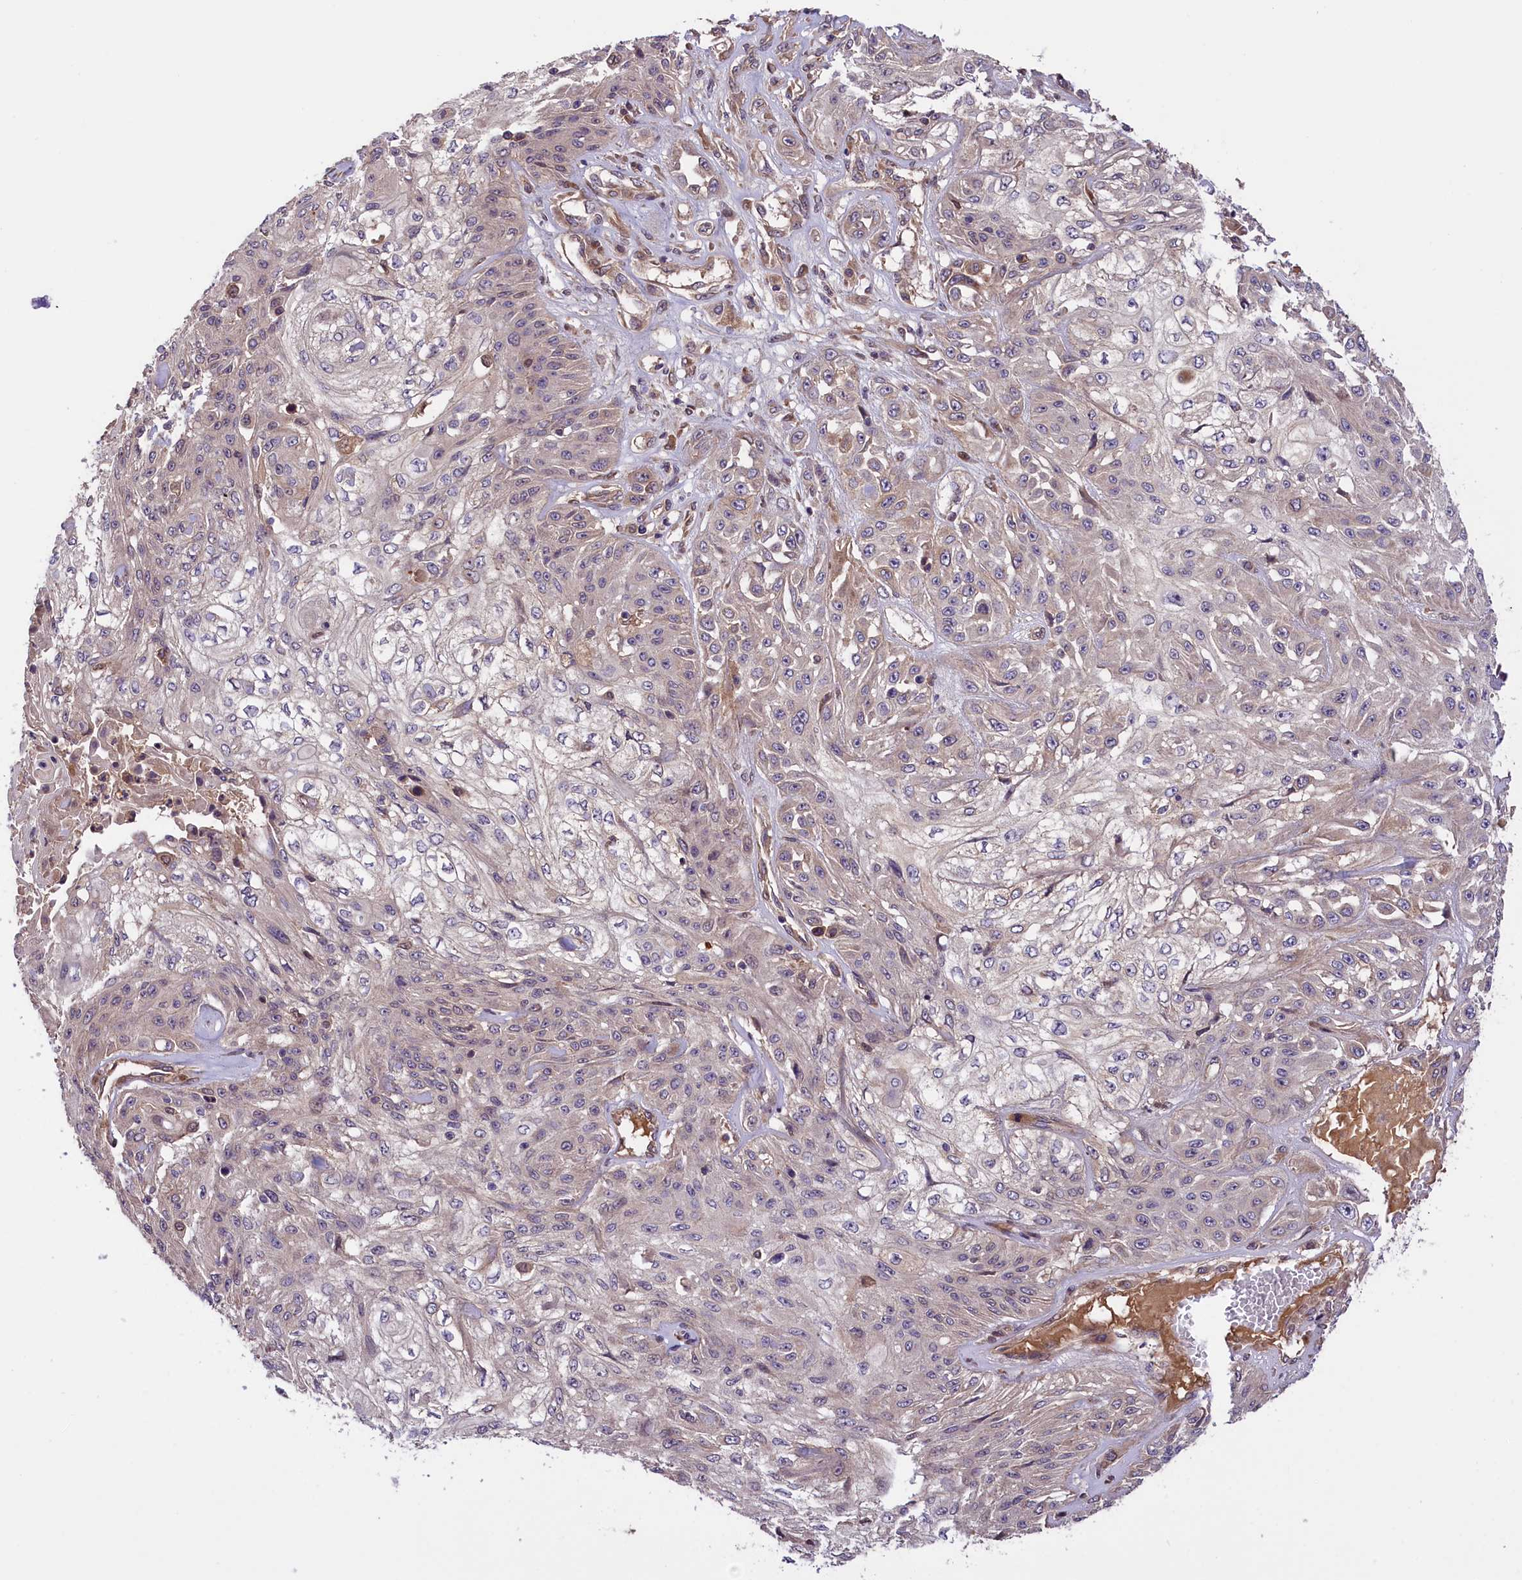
{"staining": {"intensity": "negative", "quantity": "none", "location": "none"}, "tissue": "skin cancer", "cell_type": "Tumor cells", "image_type": "cancer", "snomed": [{"axis": "morphology", "description": "Squamous cell carcinoma, NOS"}, {"axis": "morphology", "description": "Squamous cell carcinoma, metastatic, NOS"}, {"axis": "topography", "description": "Skin"}, {"axis": "topography", "description": "Lymph node"}], "caption": "Histopathology image shows no significant protein positivity in tumor cells of skin cancer (squamous cell carcinoma).", "gene": "SETD6", "patient": {"sex": "male", "age": 75}}